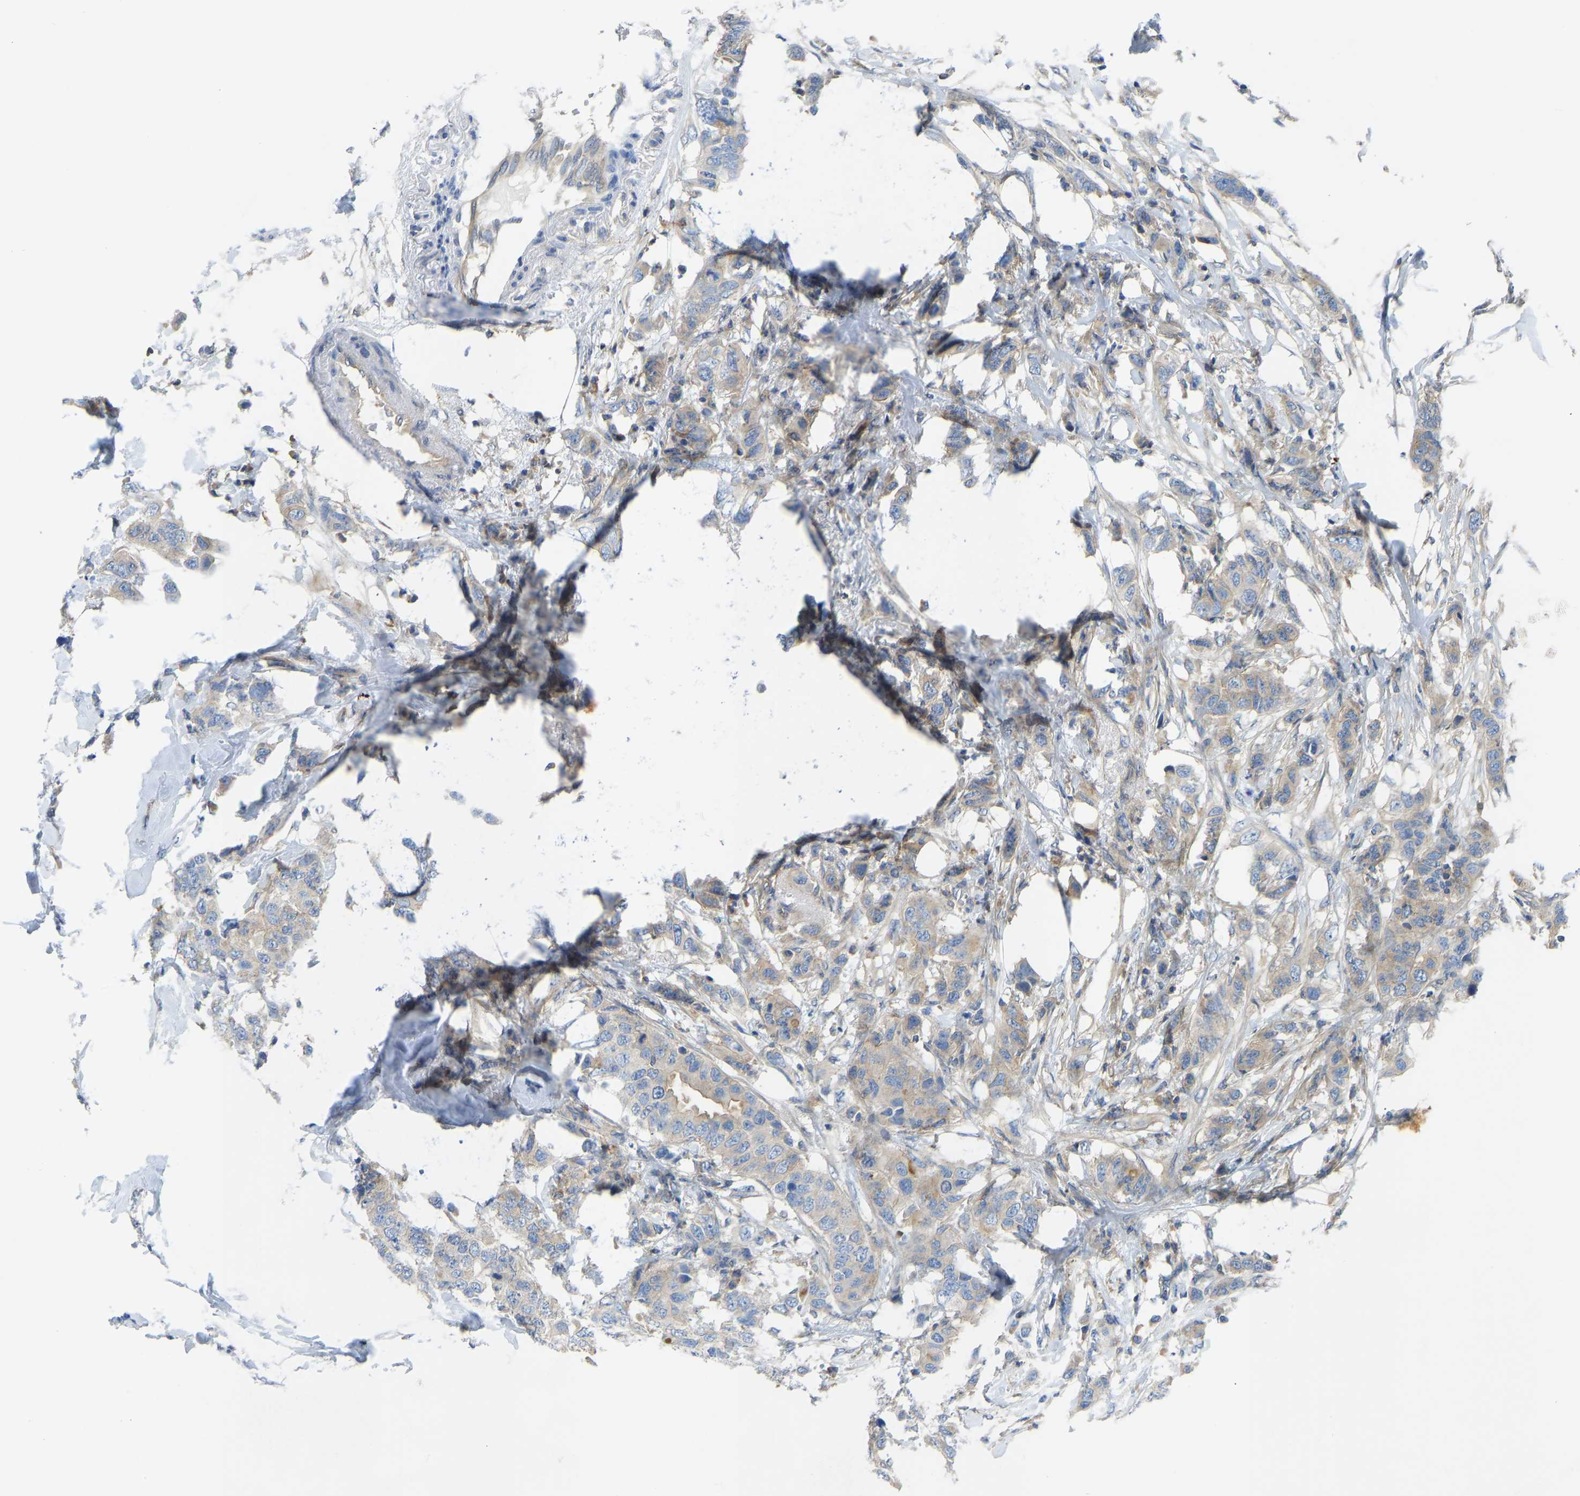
{"staining": {"intensity": "weak", "quantity": ">75%", "location": "cytoplasmic/membranous"}, "tissue": "breast cancer", "cell_type": "Tumor cells", "image_type": "cancer", "snomed": [{"axis": "morphology", "description": "Duct carcinoma"}, {"axis": "topography", "description": "Breast"}], "caption": "This micrograph exhibits immunohistochemistry (IHC) staining of human infiltrating ductal carcinoma (breast), with low weak cytoplasmic/membranous positivity in about >75% of tumor cells.", "gene": "PPP3CA", "patient": {"sex": "female", "age": 50}}